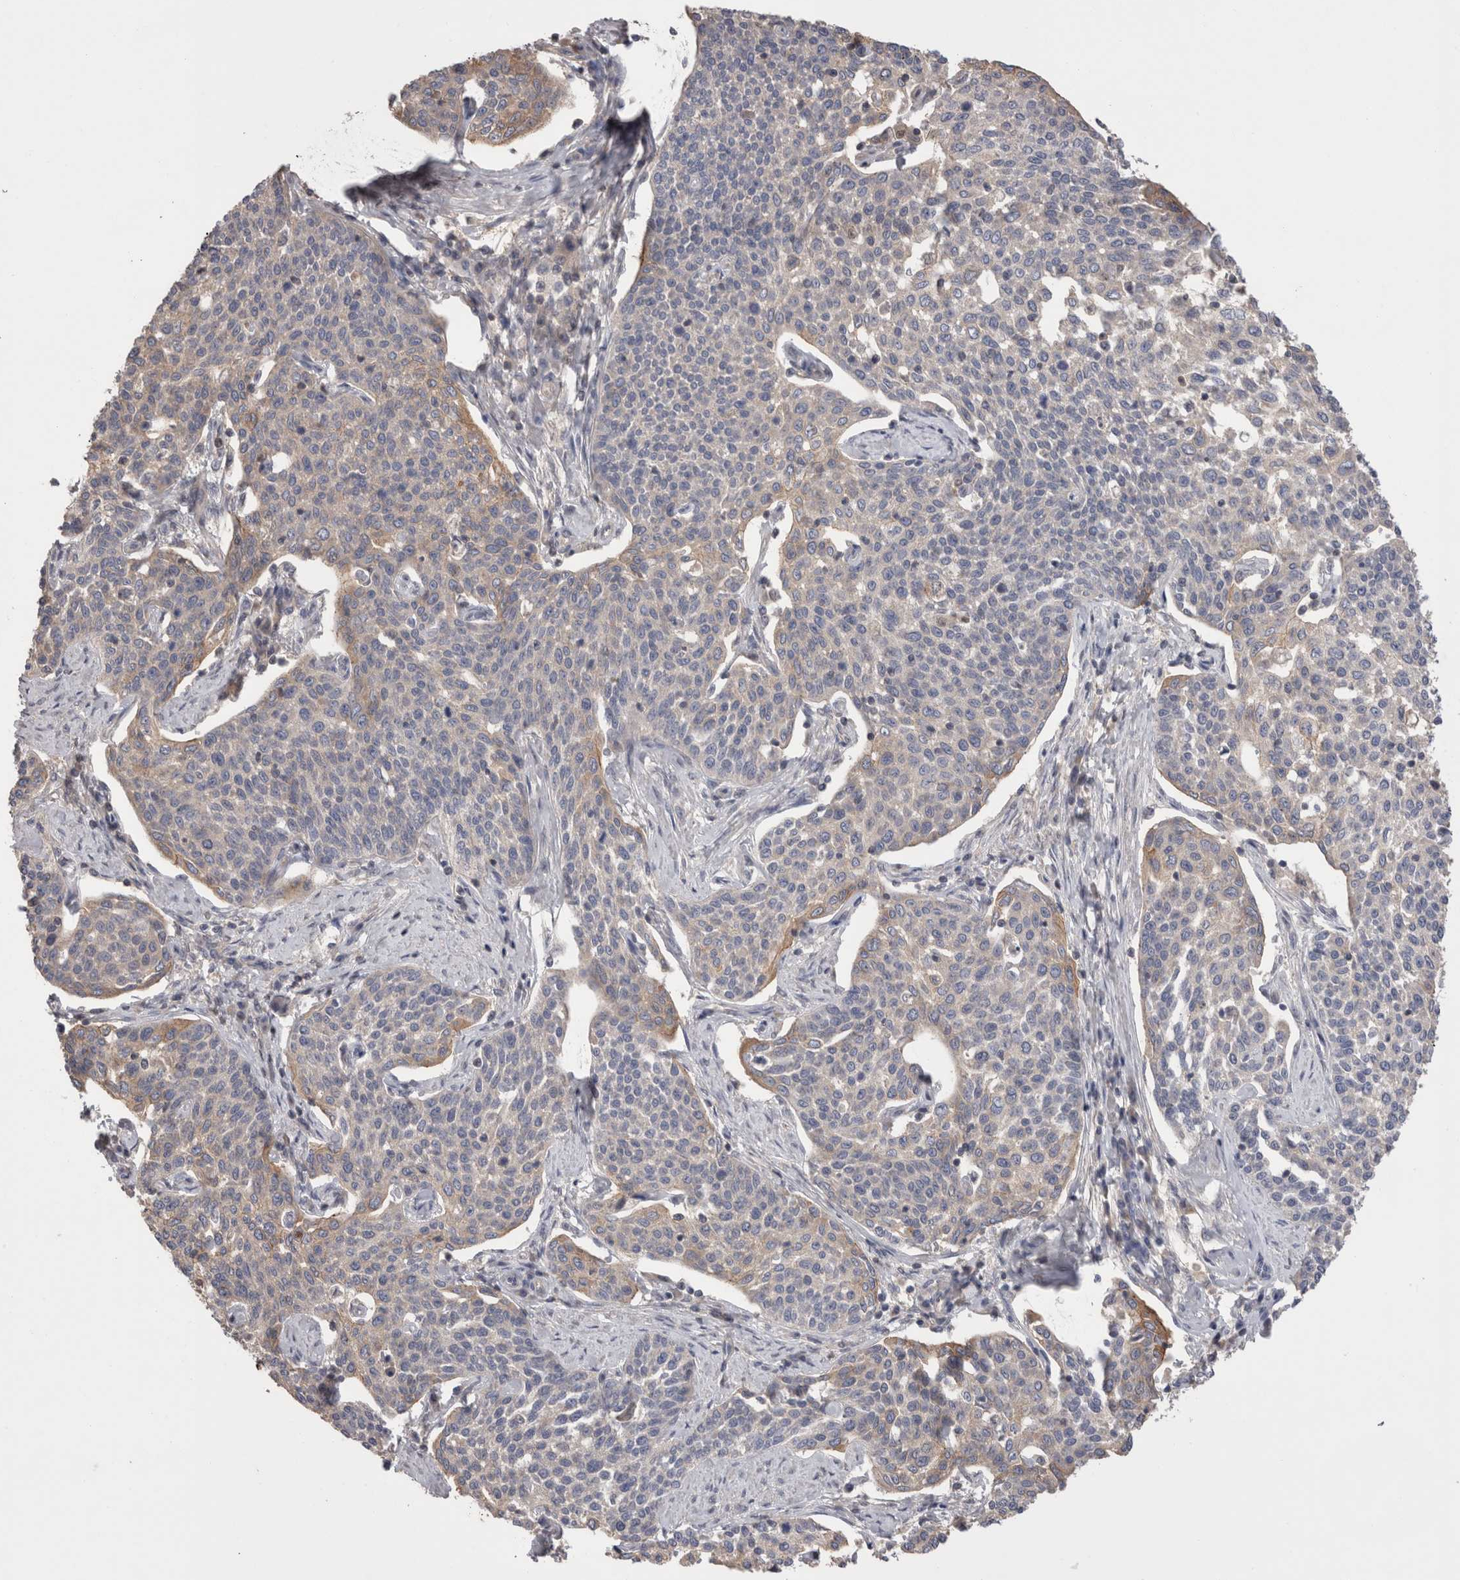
{"staining": {"intensity": "weak", "quantity": "25%-75%", "location": "cytoplasmic/membranous"}, "tissue": "cervical cancer", "cell_type": "Tumor cells", "image_type": "cancer", "snomed": [{"axis": "morphology", "description": "Squamous cell carcinoma, NOS"}, {"axis": "topography", "description": "Cervix"}], "caption": "Immunohistochemical staining of cervical cancer shows low levels of weak cytoplasmic/membranous protein positivity in approximately 25%-75% of tumor cells.", "gene": "OTOR", "patient": {"sex": "female", "age": 34}}